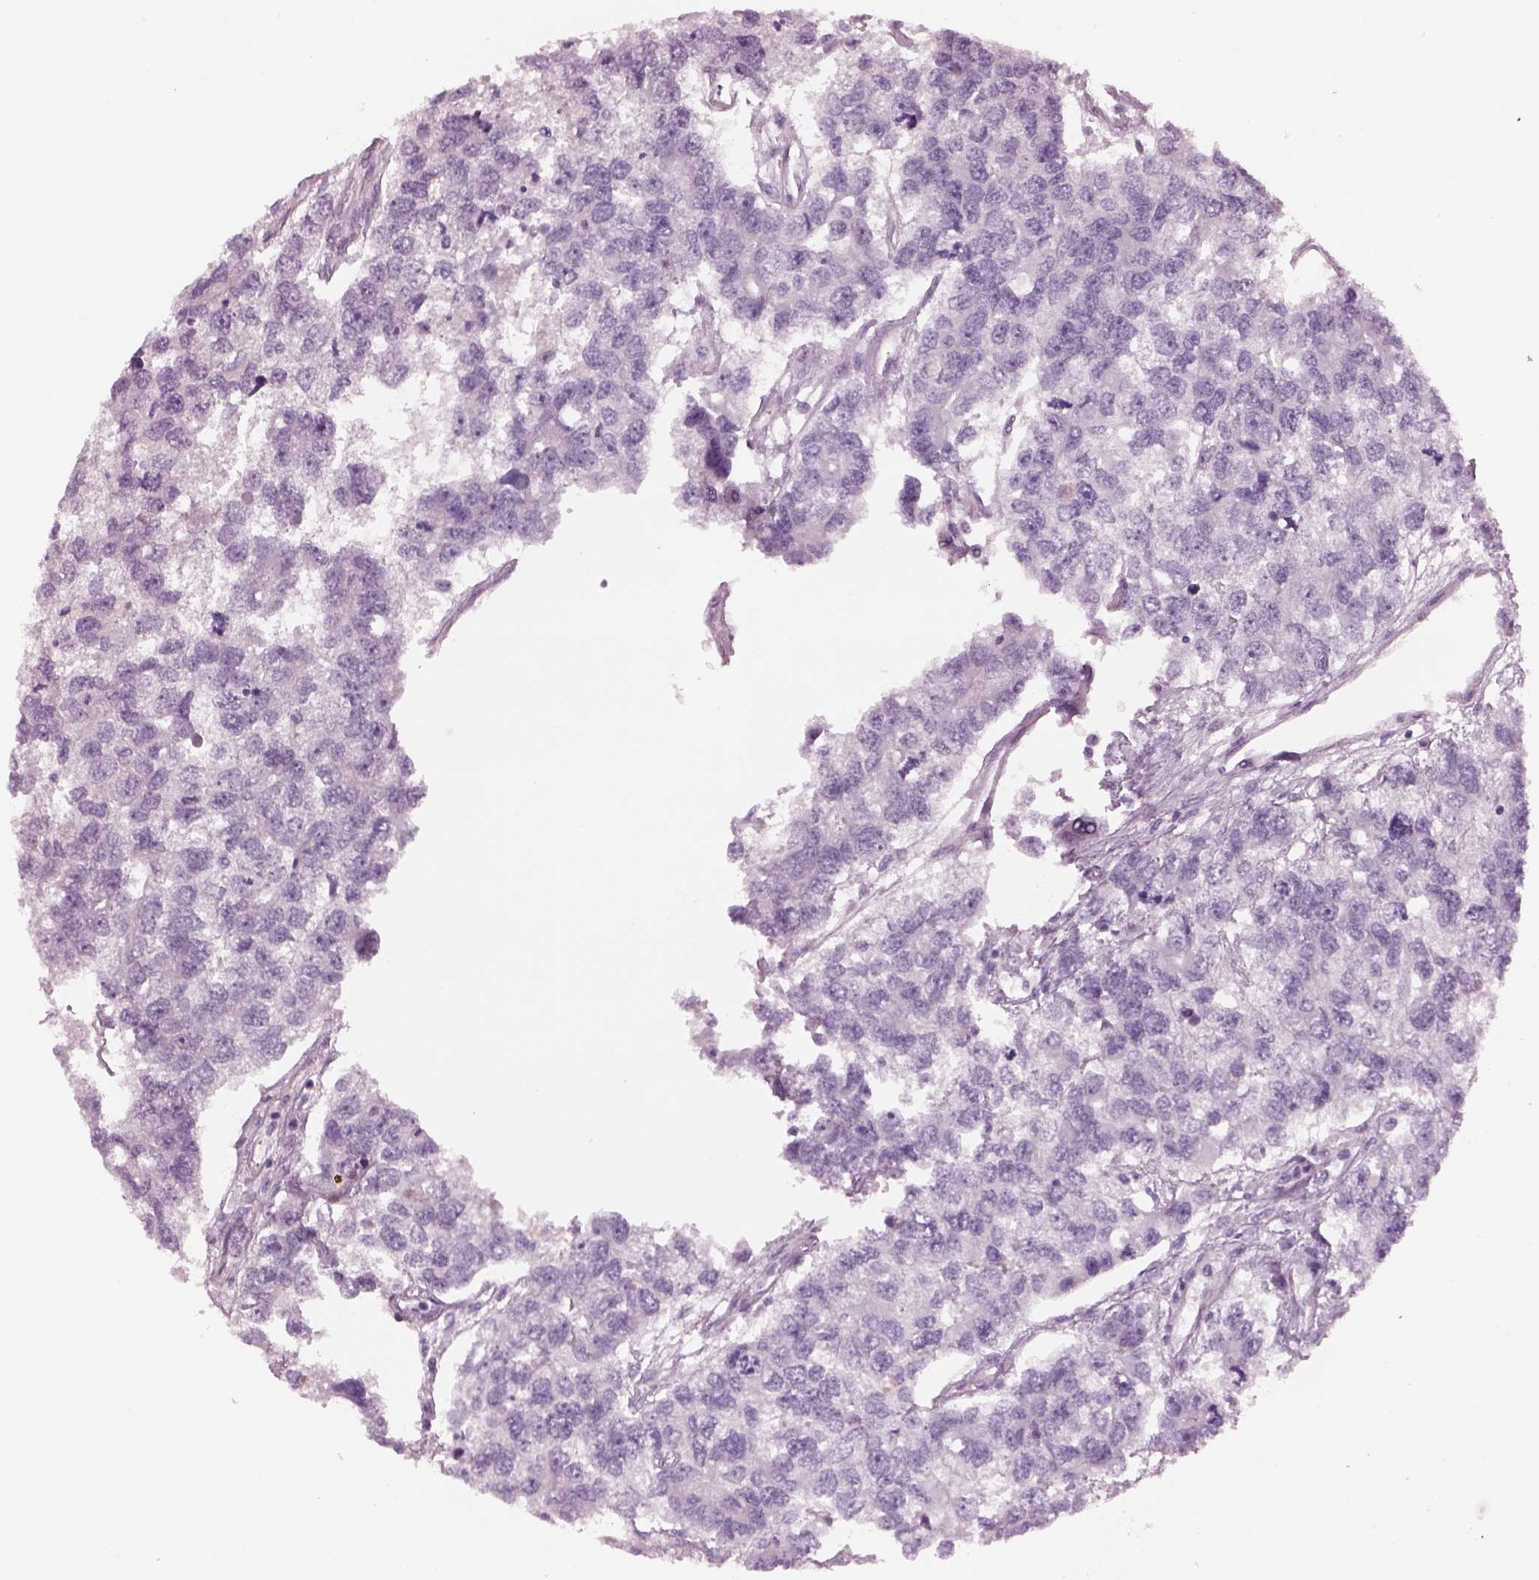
{"staining": {"intensity": "negative", "quantity": "none", "location": "none"}, "tissue": "testis cancer", "cell_type": "Tumor cells", "image_type": "cancer", "snomed": [{"axis": "morphology", "description": "Seminoma, NOS"}, {"axis": "topography", "description": "Testis"}], "caption": "The immunohistochemistry (IHC) histopathology image has no significant staining in tumor cells of testis cancer tissue.", "gene": "CYLC1", "patient": {"sex": "male", "age": 52}}